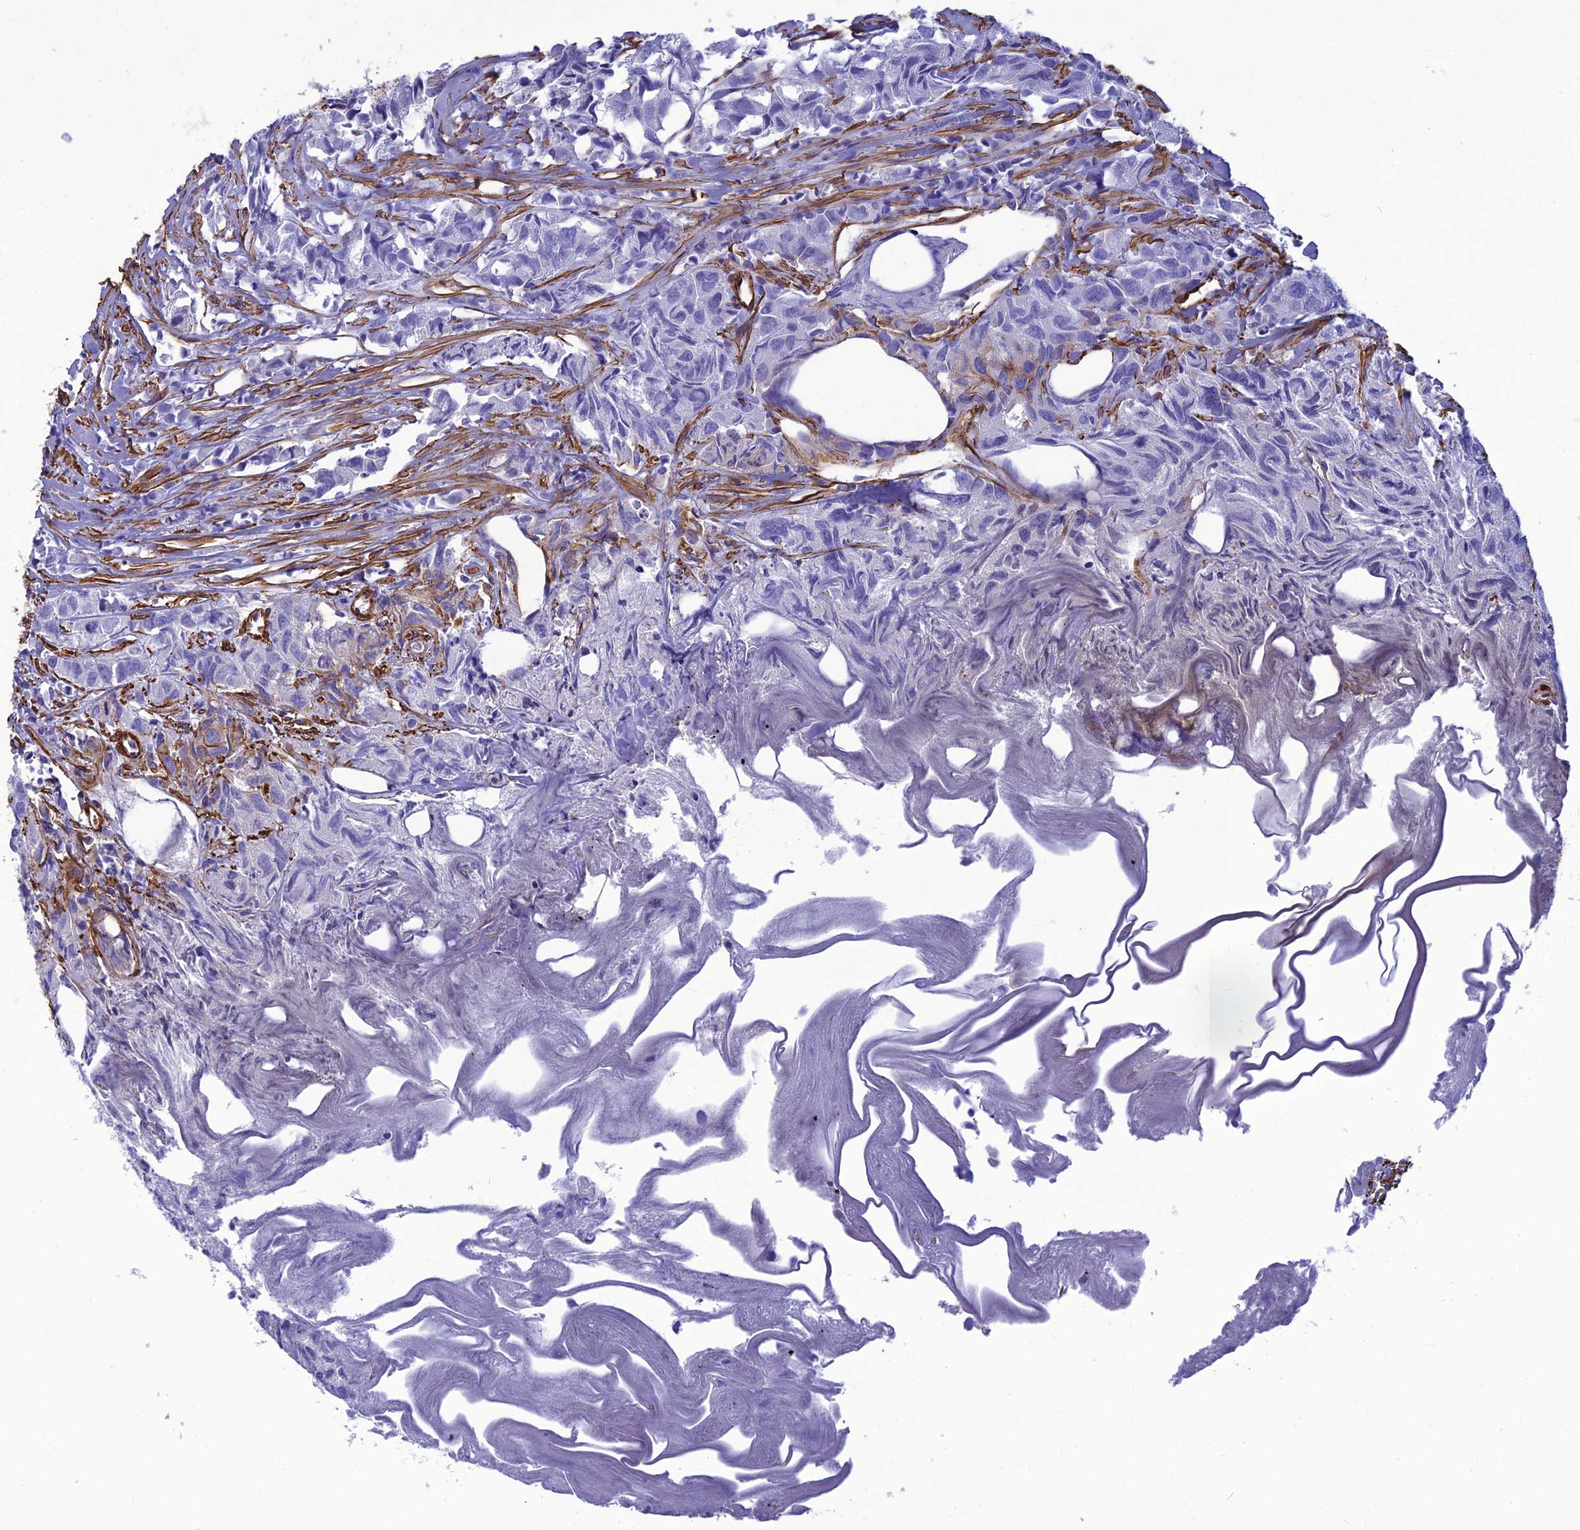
{"staining": {"intensity": "negative", "quantity": "none", "location": "none"}, "tissue": "urothelial cancer", "cell_type": "Tumor cells", "image_type": "cancer", "snomed": [{"axis": "morphology", "description": "Urothelial carcinoma, High grade"}, {"axis": "topography", "description": "Urinary bladder"}], "caption": "A histopathology image of human urothelial cancer is negative for staining in tumor cells.", "gene": "NKD1", "patient": {"sex": "female", "age": 75}}